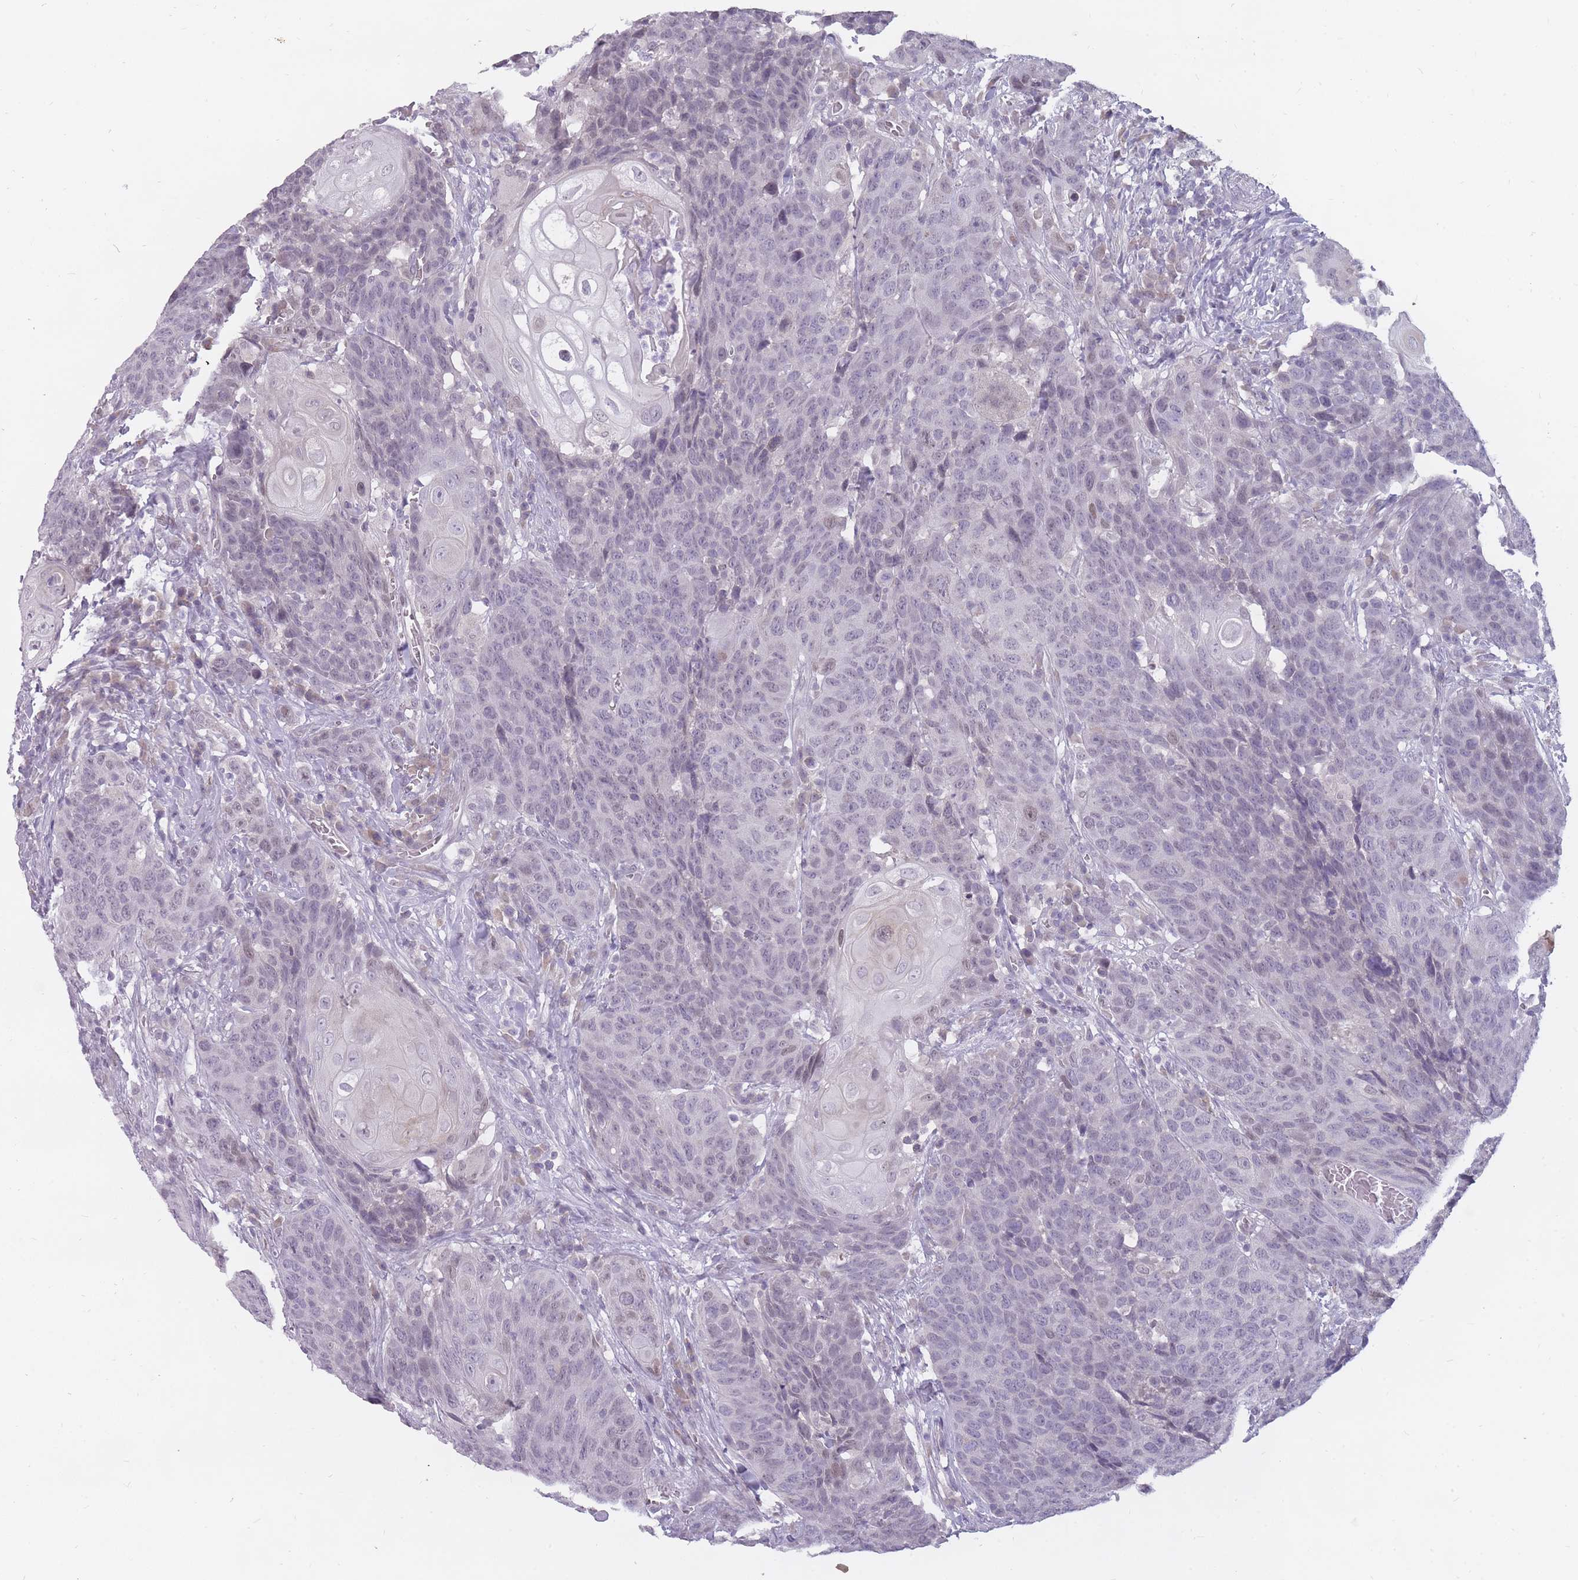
{"staining": {"intensity": "weak", "quantity": "25%-75%", "location": "nuclear"}, "tissue": "head and neck cancer", "cell_type": "Tumor cells", "image_type": "cancer", "snomed": [{"axis": "morphology", "description": "Squamous cell carcinoma, NOS"}, {"axis": "topography", "description": "Head-Neck"}], "caption": "Immunohistochemical staining of head and neck cancer (squamous cell carcinoma) exhibits low levels of weak nuclear staining in approximately 25%-75% of tumor cells.", "gene": "POMZP3", "patient": {"sex": "male", "age": 66}}